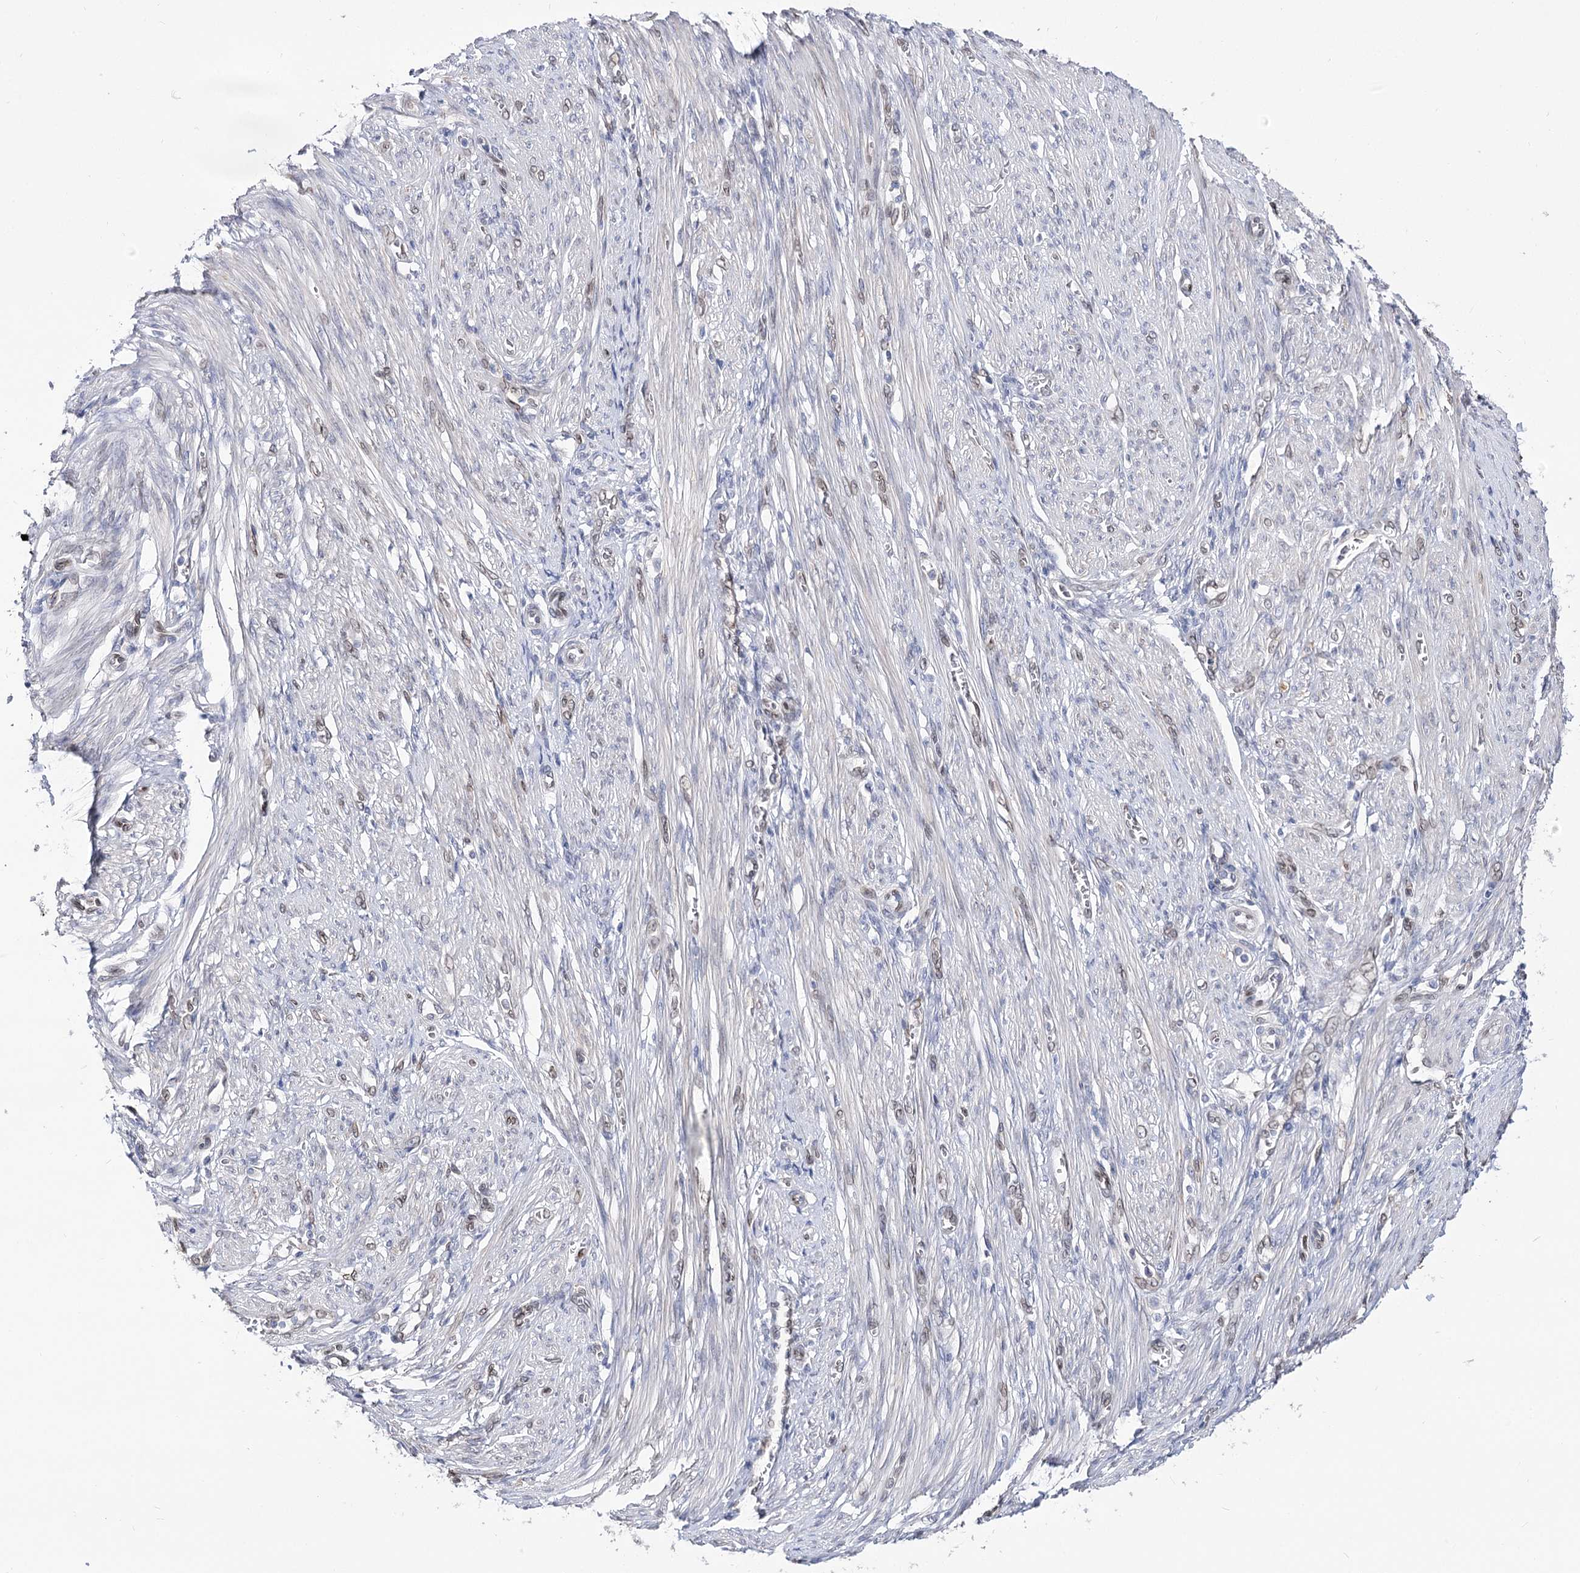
{"staining": {"intensity": "weak", "quantity": "<25%", "location": "cytoplasmic/membranous,nuclear"}, "tissue": "endometrial cancer", "cell_type": "Tumor cells", "image_type": "cancer", "snomed": [{"axis": "morphology", "description": "Adenocarcinoma, NOS"}, {"axis": "topography", "description": "Endometrium"}], "caption": "There is no significant expression in tumor cells of endometrial cancer.", "gene": "TMEM201", "patient": {"sex": "female", "age": 51}}